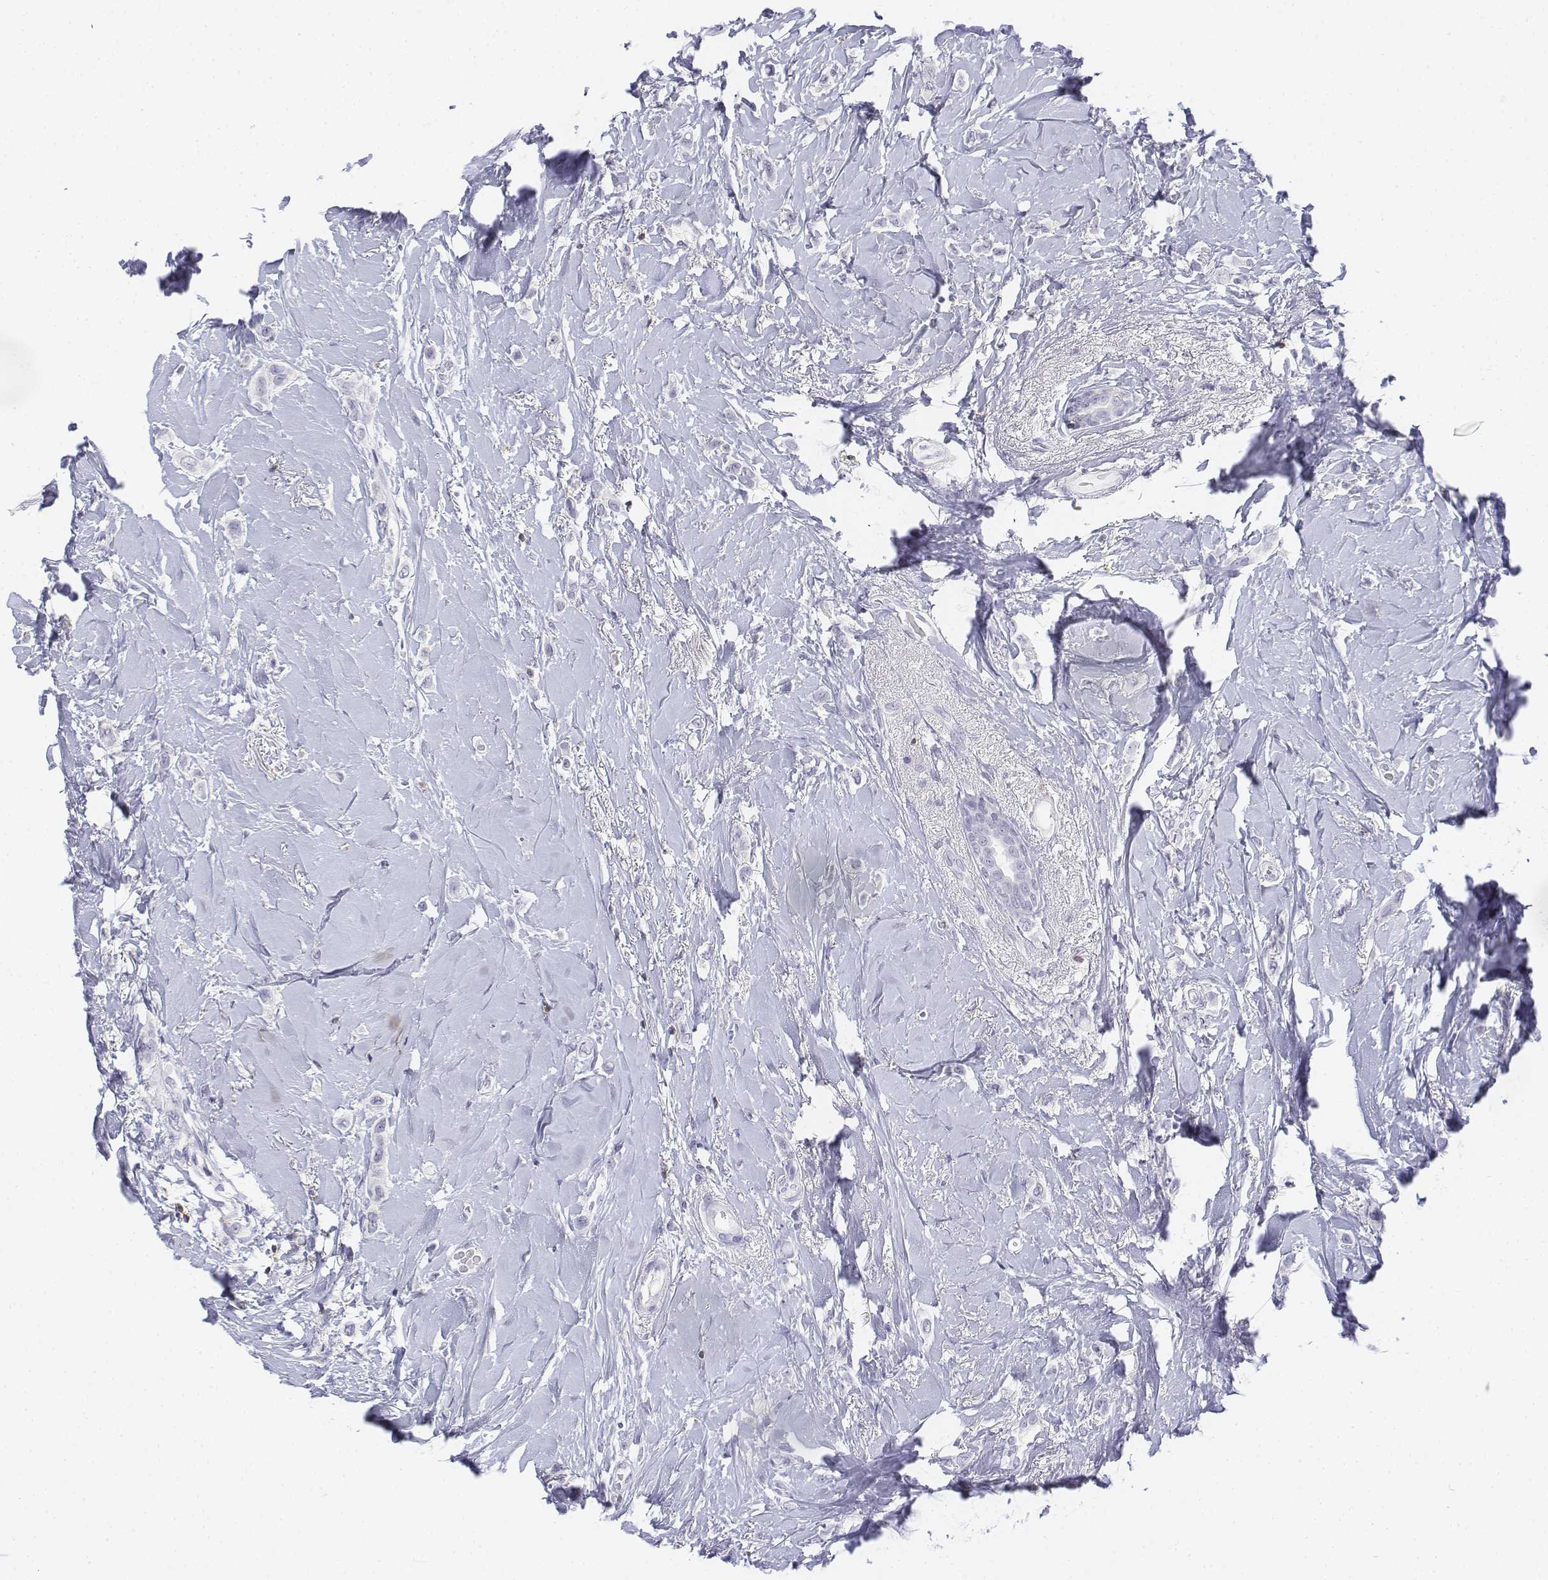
{"staining": {"intensity": "negative", "quantity": "none", "location": "none"}, "tissue": "breast cancer", "cell_type": "Tumor cells", "image_type": "cancer", "snomed": [{"axis": "morphology", "description": "Lobular carcinoma"}, {"axis": "topography", "description": "Breast"}], "caption": "Protein analysis of breast cancer (lobular carcinoma) shows no significant staining in tumor cells.", "gene": "CD3E", "patient": {"sex": "female", "age": 66}}